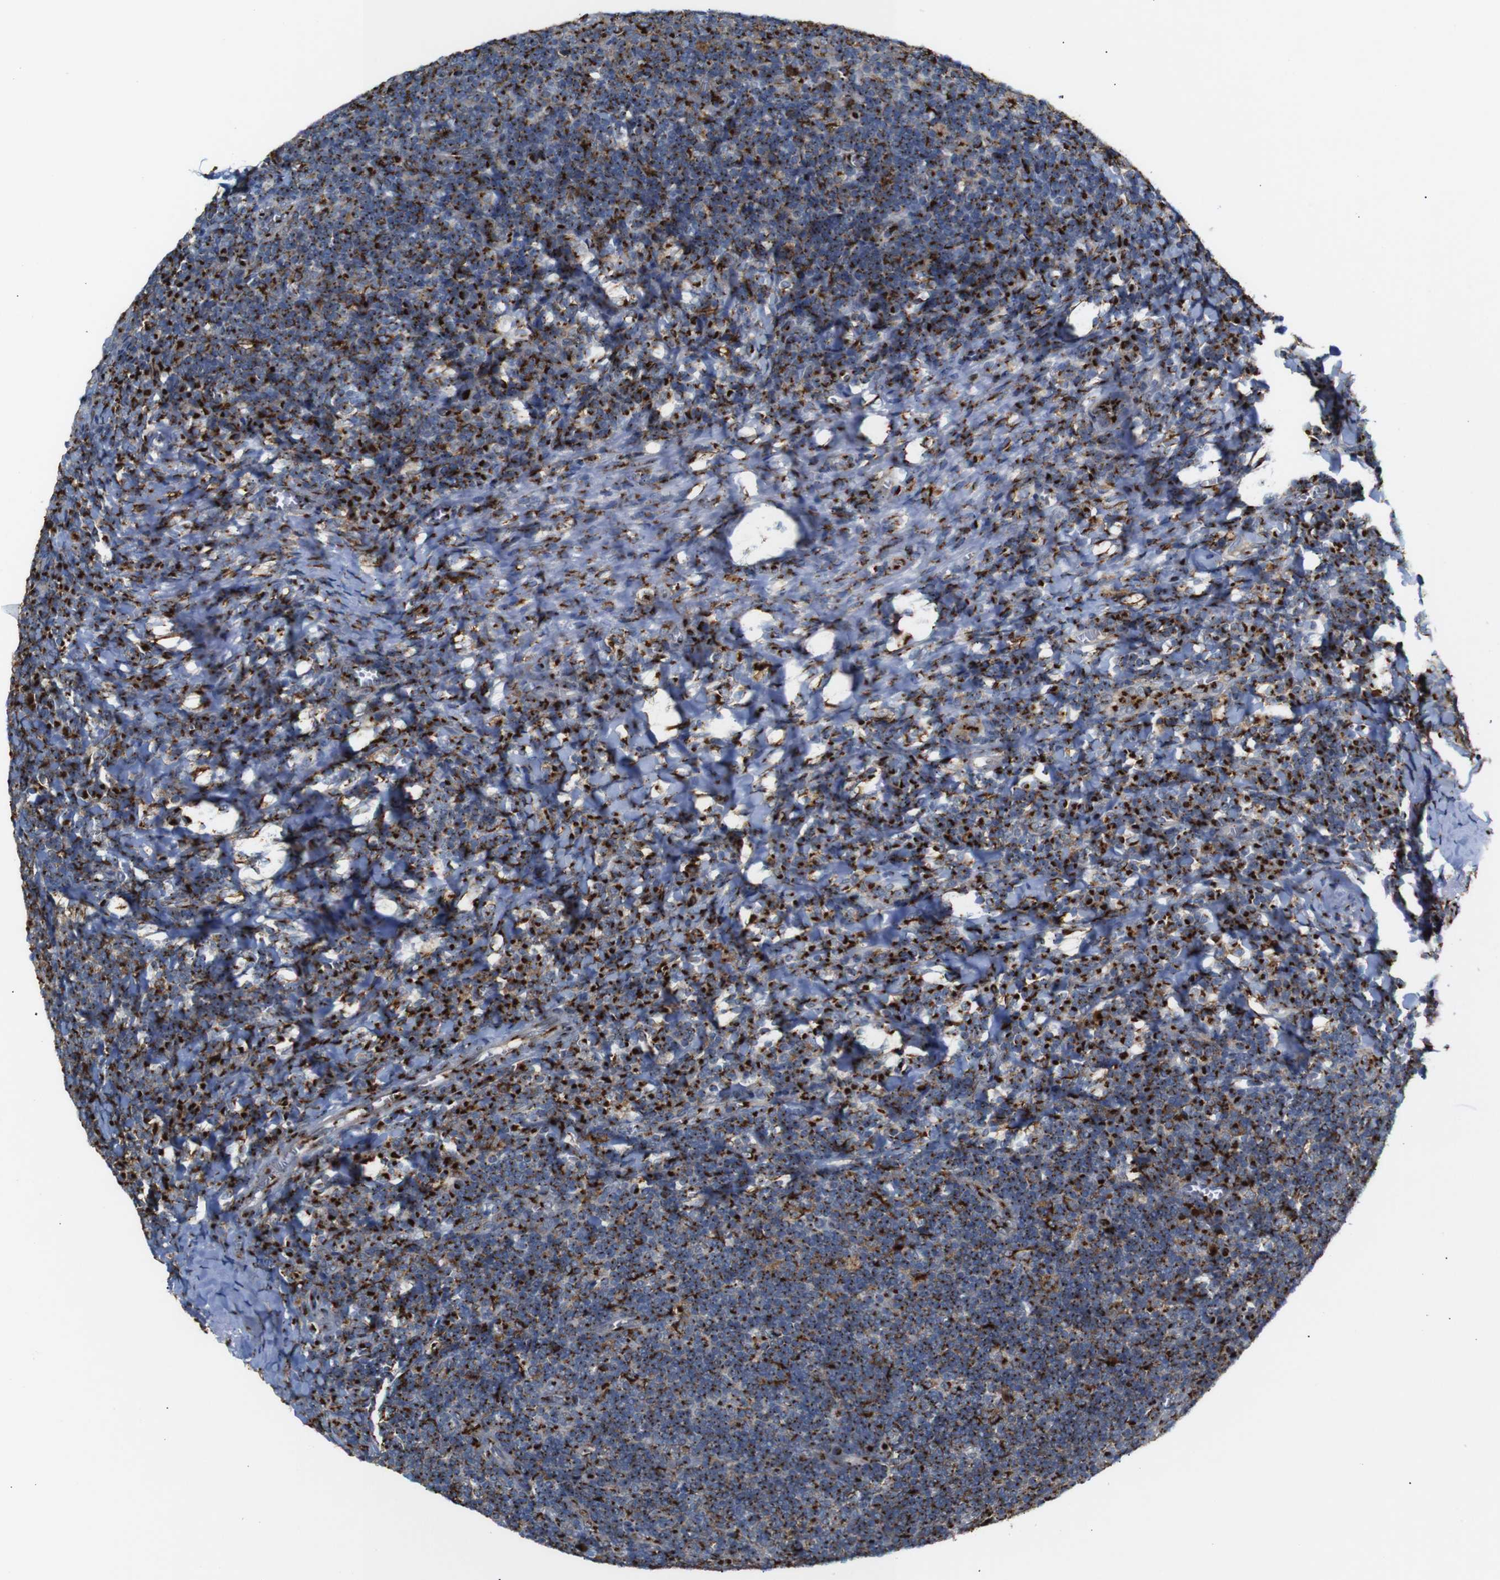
{"staining": {"intensity": "strong", "quantity": ">75%", "location": "cytoplasmic/membranous"}, "tissue": "tonsil", "cell_type": "Germinal center cells", "image_type": "normal", "snomed": [{"axis": "morphology", "description": "Normal tissue, NOS"}, {"axis": "topography", "description": "Tonsil"}], "caption": "Tonsil stained with immunohistochemistry displays strong cytoplasmic/membranous positivity in about >75% of germinal center cells.", "gene": "TGOLN2", "patient": {"sex": "male", "age": 37}}